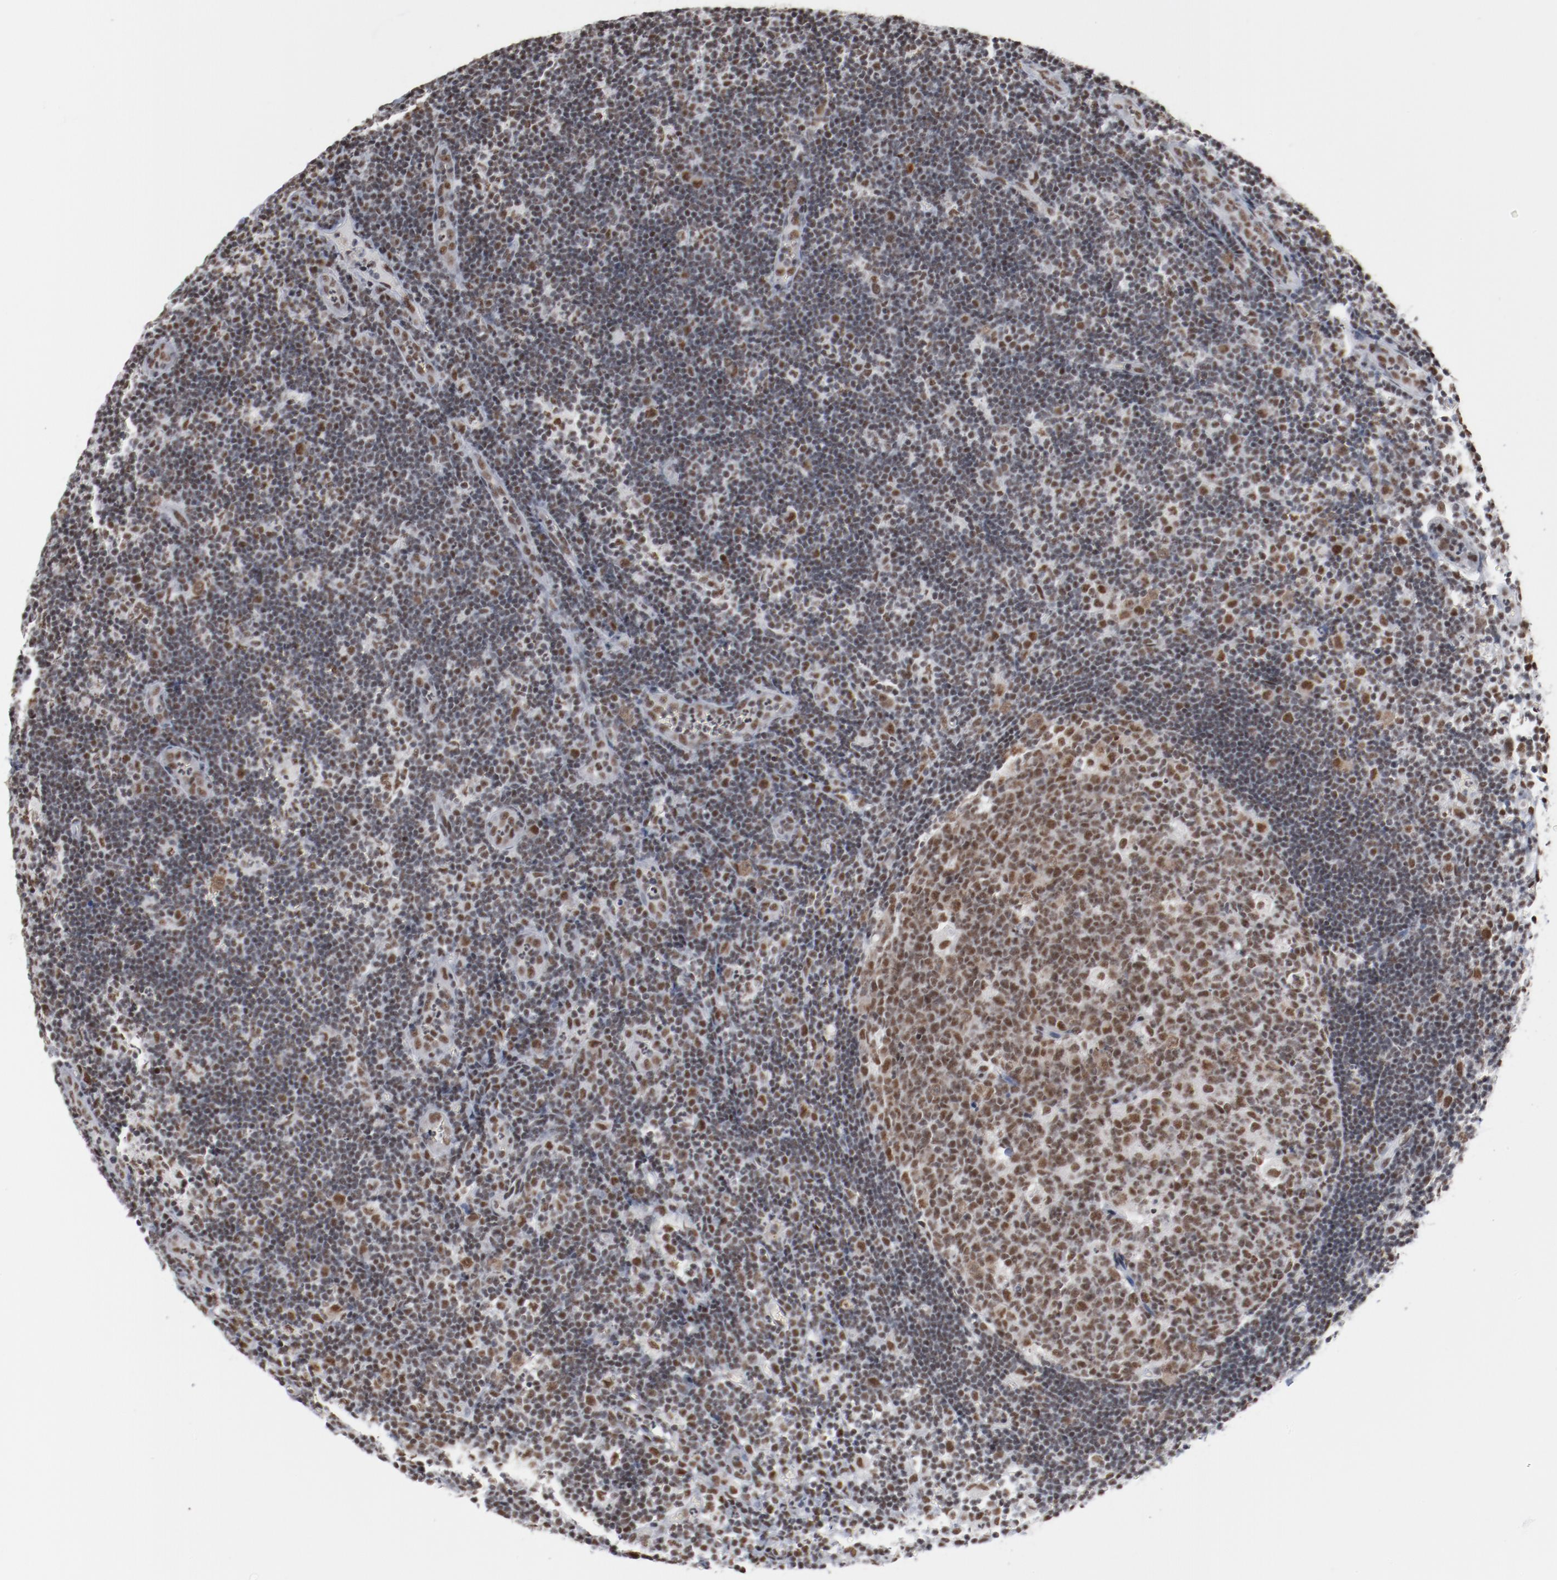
{"staining": {"intensity": "moderate", "quantity": ">75%", "location": "nuclear"}, "tissue": "lymph node", "cell_type": "Germinal center cells", "image_type": "normal", "snomed": [{"axis": "morphology", "description": "Normal tissue, NOS"}, {"axis": "morphology", "description": "Inflammation, NOS"}, {"axis": "topography", "description": "Lymph node"}, {"axis": "topography", "description": "Salivary gland"}], "caption": "A micrograph showing moderate nuclear staining in approximately >75% of germinal center cells in normal lymph node, as visualized by brown immunohistochemical staining.", "gene": "BUB3", "patient": {"sex": "male", "age": 3}}